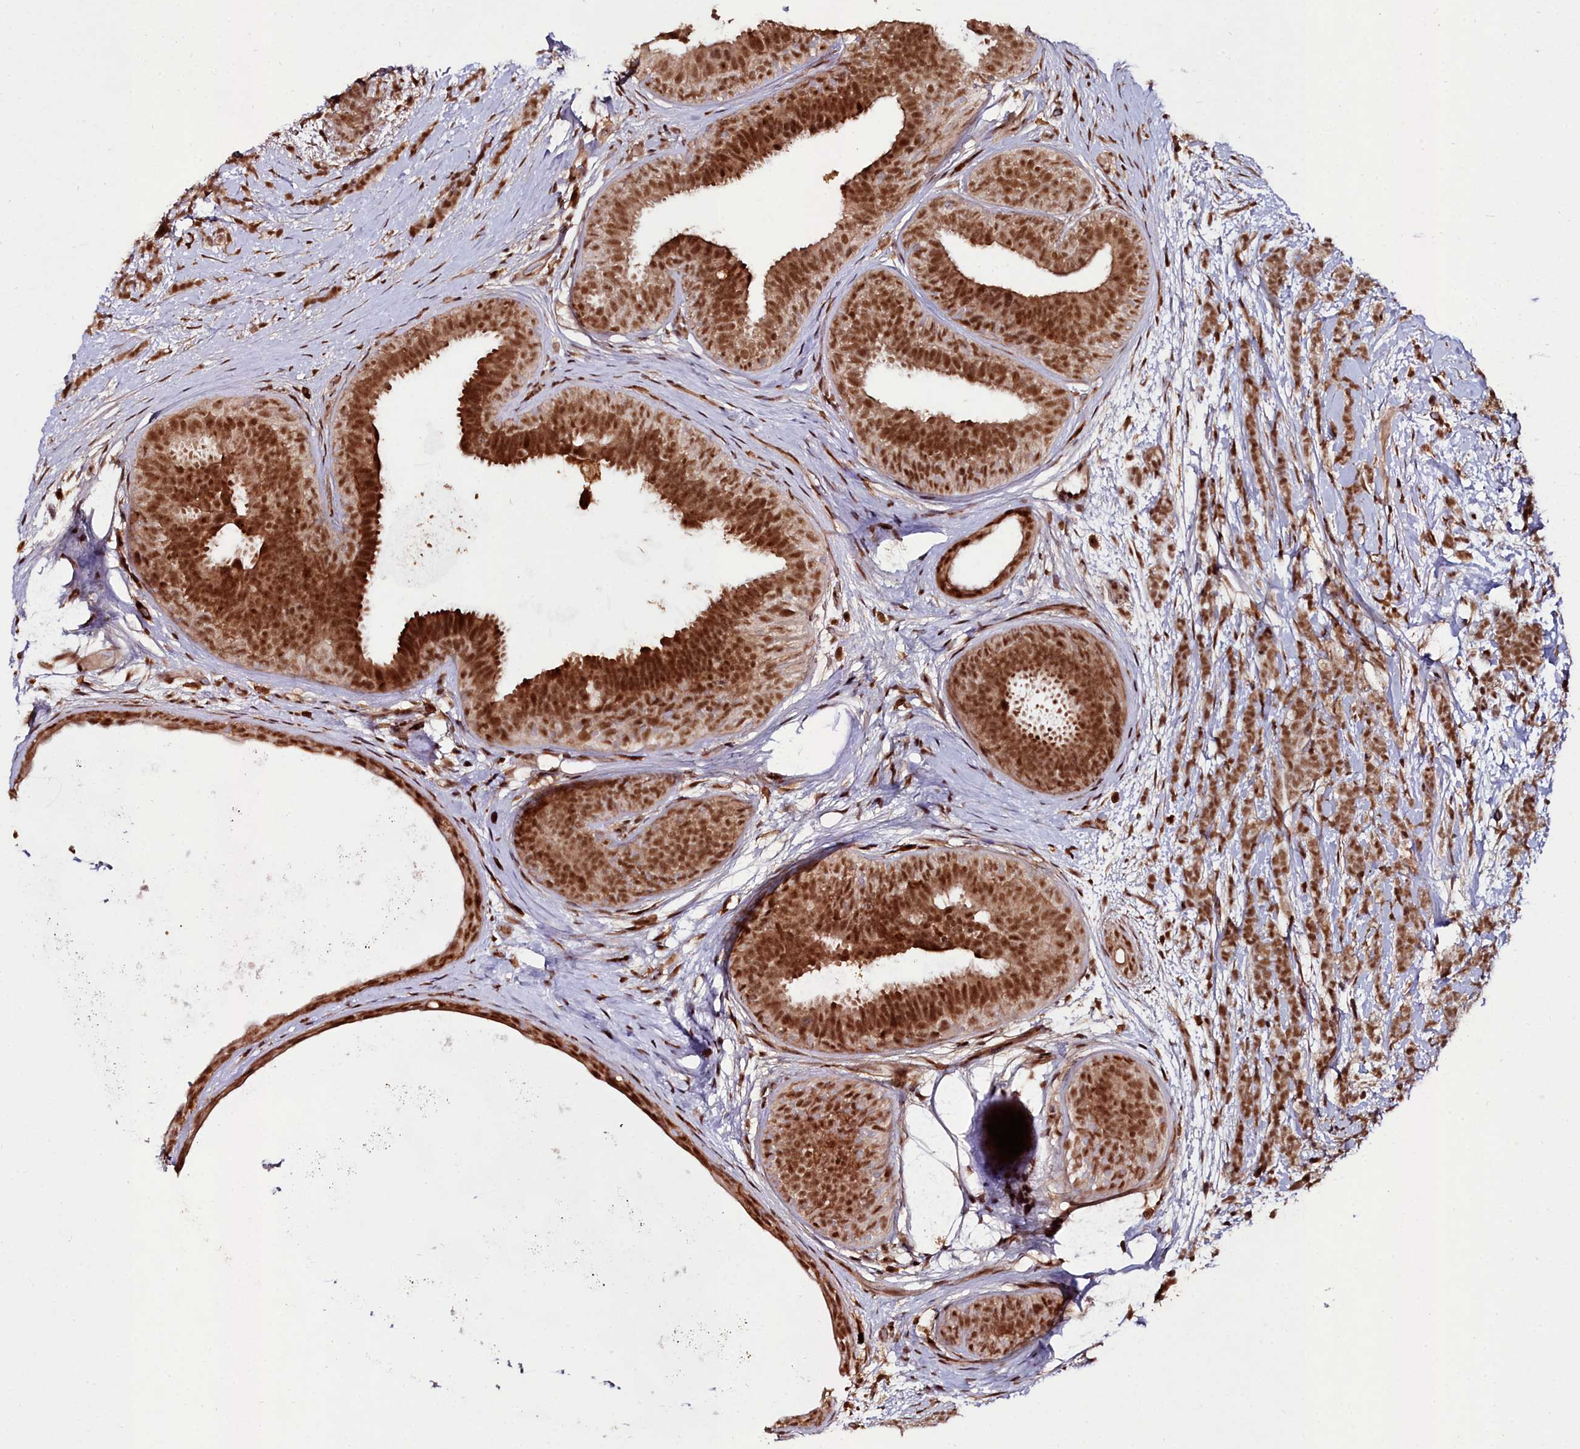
{"staining": {"intensity": "moderate", "quantity": ">75%", "location": "nuclear"}, "tissue": "breast cancer", "cell_type": "Tumor cells", "image_type": "cancer", "snomed": [{"axis": "morphology", "description": "Lobular carcinoma"}, {"axis": "topography", "description": "Breast"}], "caption": "This histopathology image reveals immunohistochemistry (IHC) staining of human breast lobular carcinoma, with medium moderate nuclear expression in approximately >75% of tumor cells.", "gene": "CXXC1", "patient": {"sex": "female", "age": 58}}